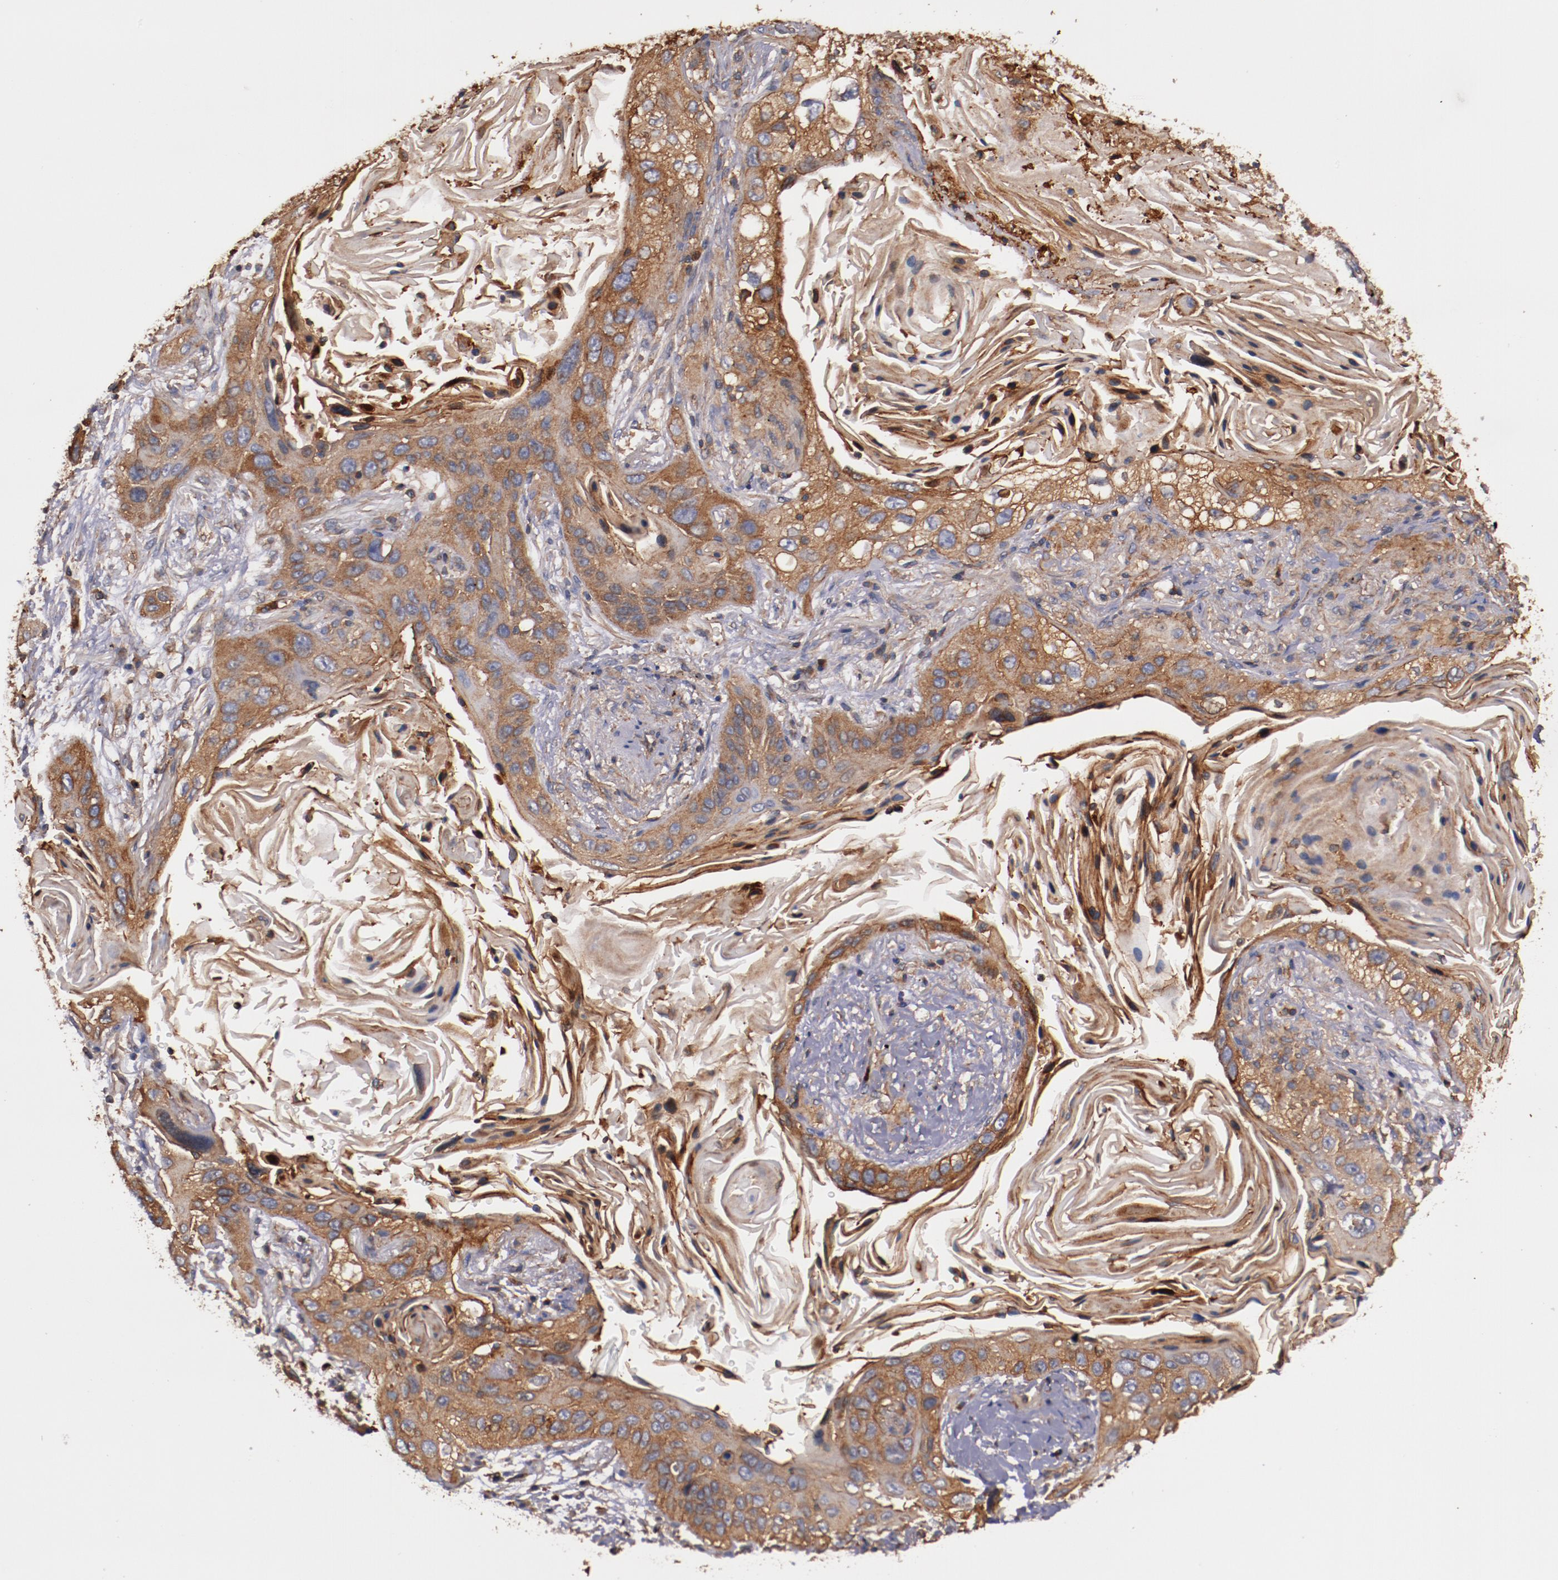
{"staining": {"intensity": "moderate", "quantity": "25%-75%", "location": "cytoplasmic/membranous"}, "tissue": "lung cancer", "cell_type": "Tumor cells", "image_type": "cancer", "snomed": [{"axis": "morphology", "description": "Squamous cell carcinoma, NOS"}, {"axis": "topography", "description": "Lung"}], "caption": "Squamous cell carcinoma (lung) stained with IHC displays moderate cytoplasmic/membranous positivity in approximately 25%-75% of tumor cells. The protein of interest is stained brown, and the nuclei are stained in blue (DAB IHC with brightfield microscopy, high magnification).", "gene": "TMOD3", "patient": {"sex": "female", "age": 67}}